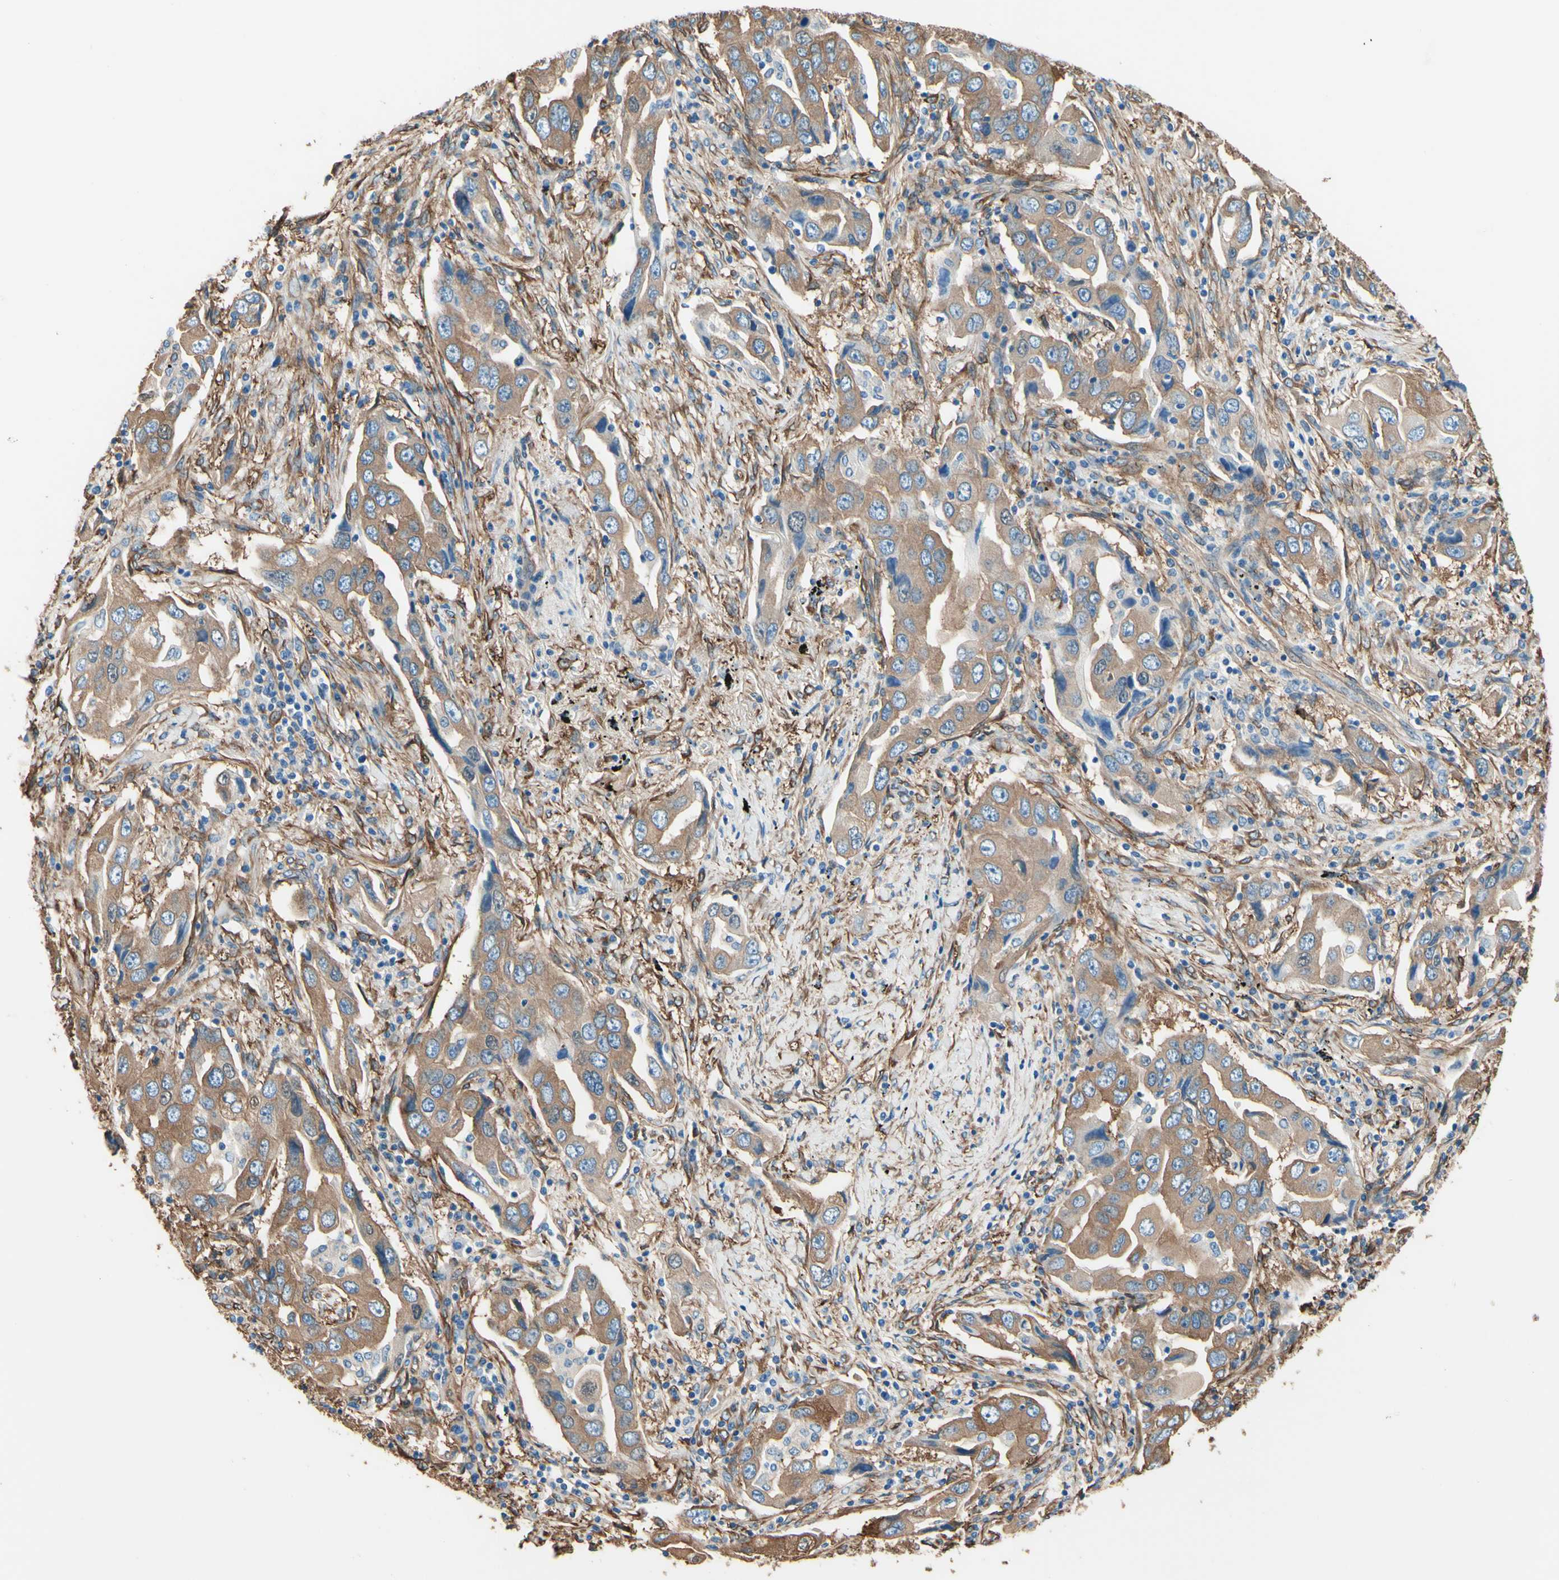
{"staining": {"intensity": "moderate", "quantity": ">75%", "location": "cytoplasmic/membranous"}, "tissue": "lung cancer", "cell_type": "Tumor cells", "image_type": "cancer", "snomed": [{"axis": "morphology", "description": "Adenocarcinoma, NOS"}, {"axis": "topography", "description": "Lung"}], "caption": "A medium amount of moderate cytoplasmic/membranous expression is seen in approximately >75% of tumor cells in lung cancer tissue.", "gene": "DPYSL3", "patient": {"sex": "female", "age": 65}}